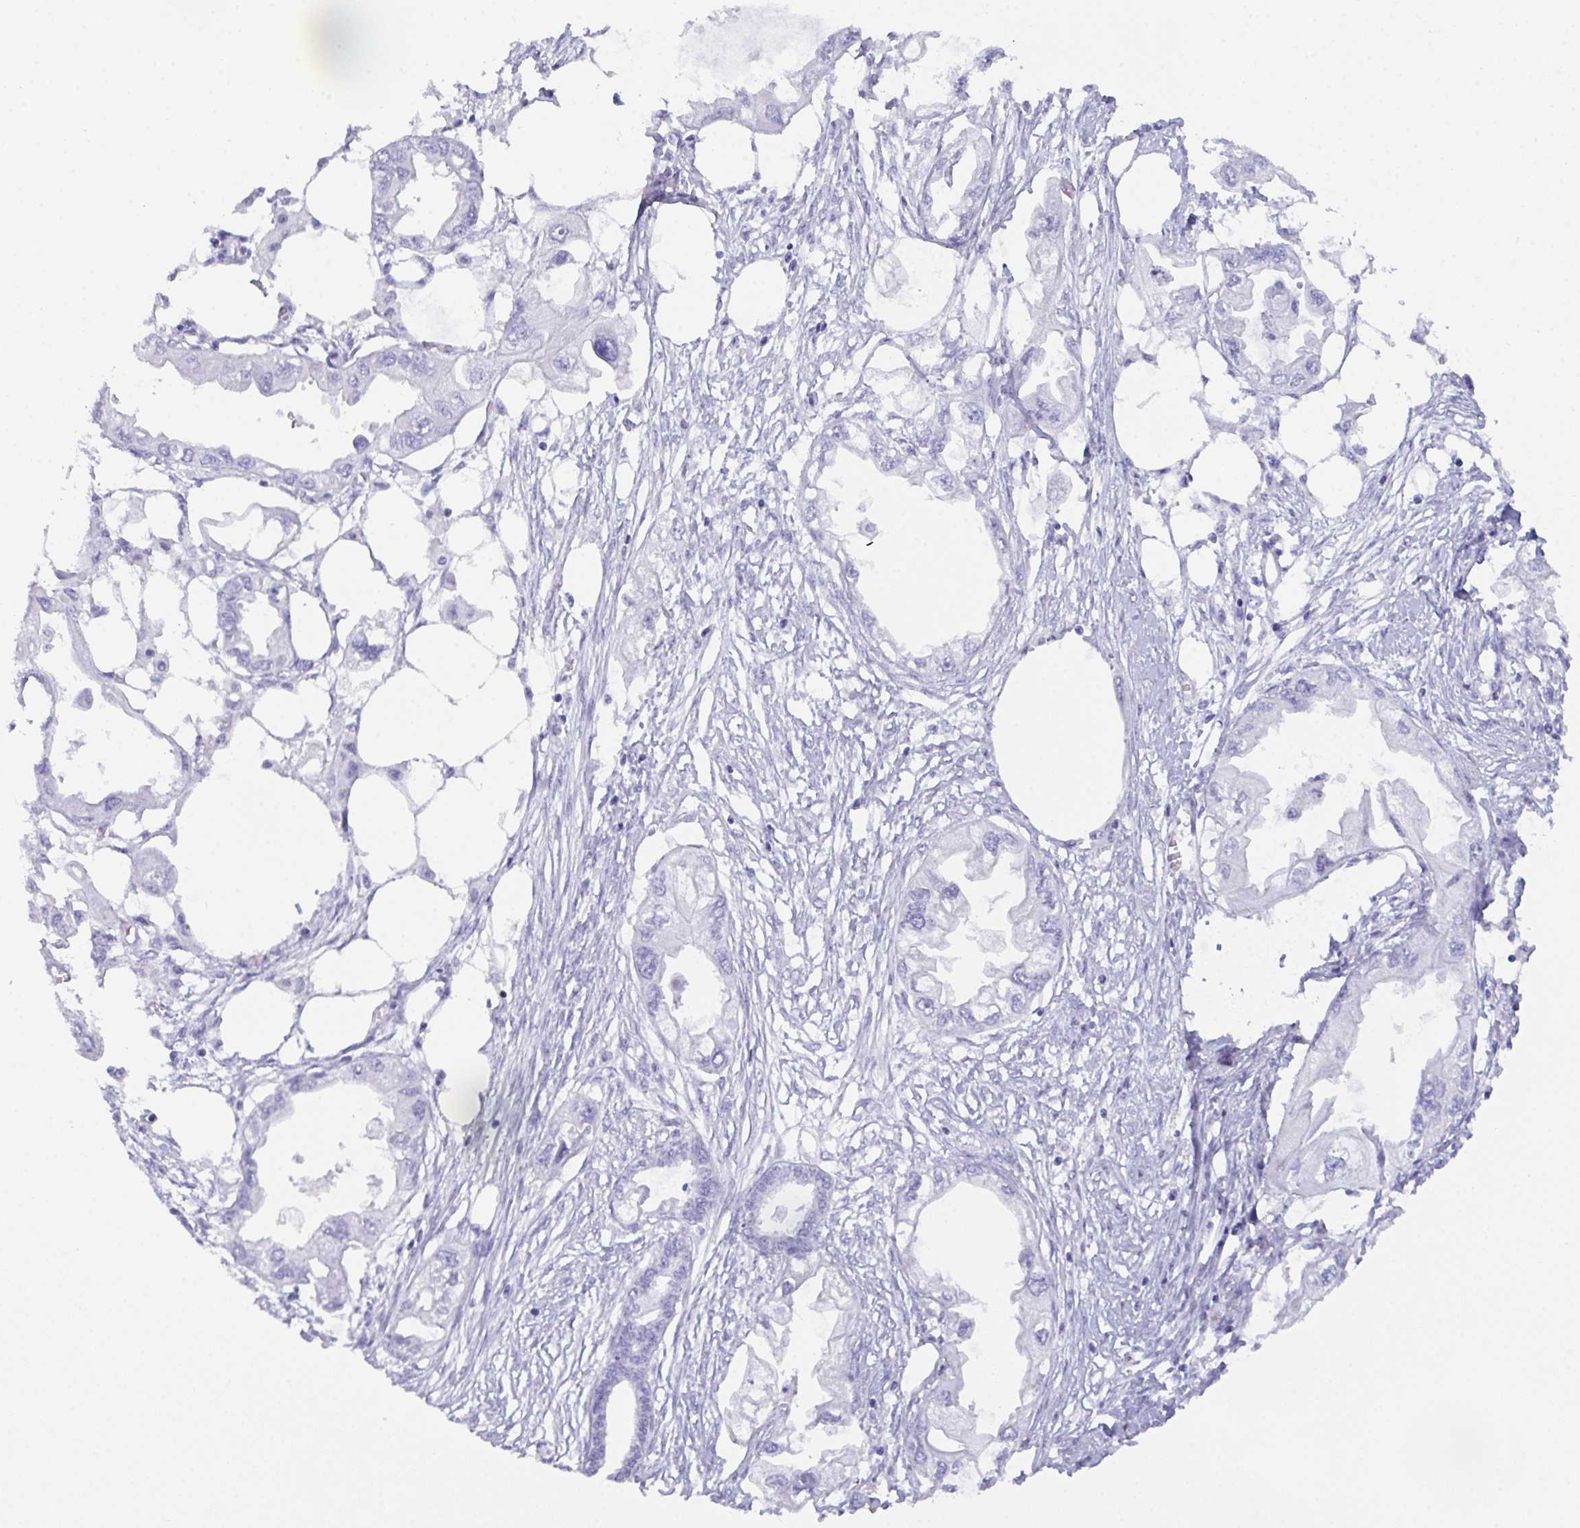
{"staining": {"intensity": "negative", "quantity": "none", "location": "none"}, "tissue": "endometrial cancer", "cell_type": "Tumor cells", "image_type": "cancer", "snomed": [{"axis": "morphology", "description": "Adenocarcinoma, NOS"}, {"axis": "morphology", "description": "Adenocarcinoma, metastatic, NOS"}, {"axis": "topography", "description": "Adipose tissue"}, {"axis": "topography", "description": "Endometrium"}], "caption": "This is a photomicrograph of immunohistochemistry staining of endometrial cancer (metastatic adenocarcinoma), which shows no positivity in tumor cells.", "gene": "ZNF850", "patient": {"sex": "female", "age": 67}}